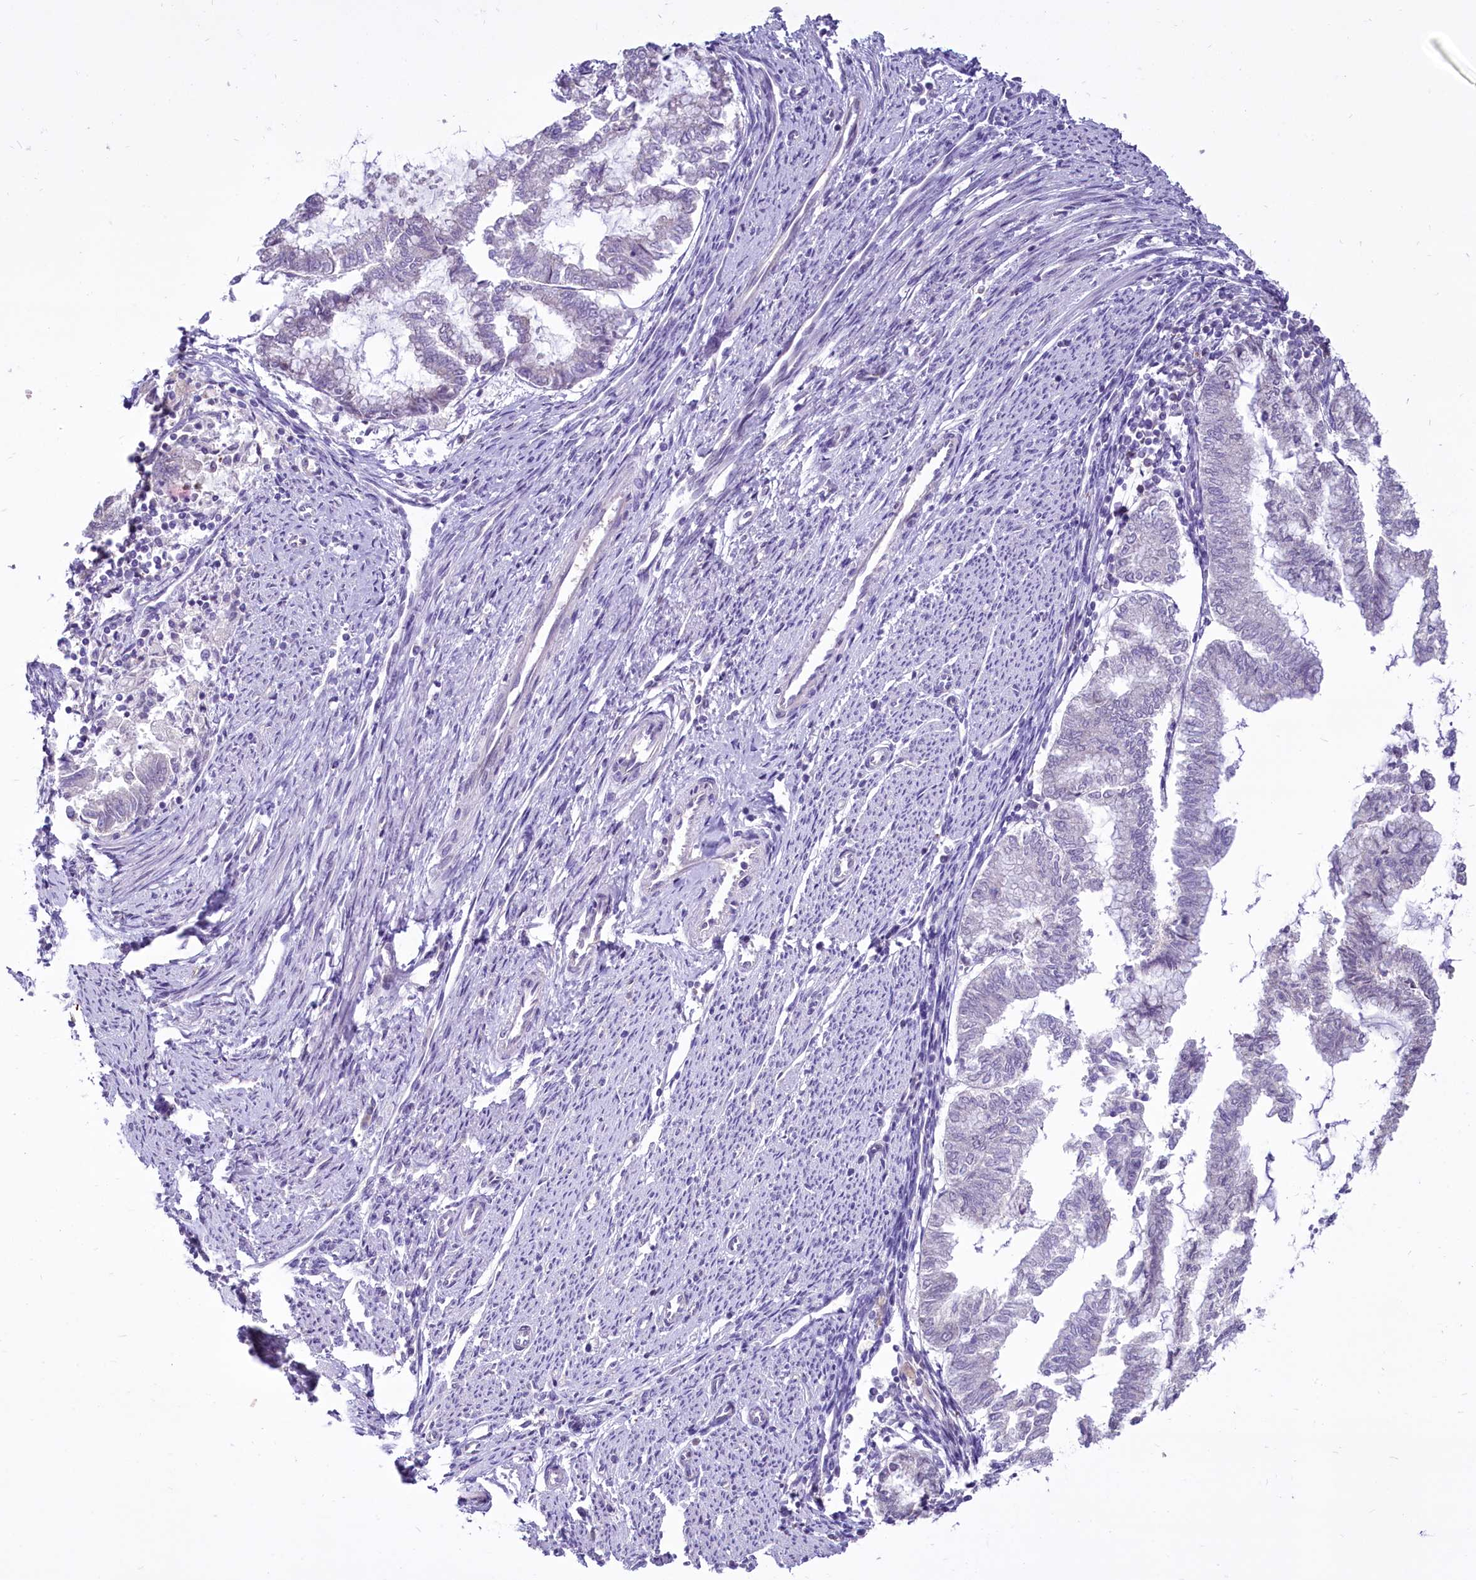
{"staining": {"intensity": "negative", "quantity": "none", "location": "none"}, "tissue": "endometrial cancer", "cell_type": "Tumor cells", "image_type": "cancer", "snomed": [{"axis": "morphology", "description": "Adenocarcinoma, NOS"}, {"axis": "topography", "description": "Endometrium"}], "caption": "High magnification brightfield microscopy of adenocarcinoma (endometrial) stained with DAB (3,3'-diaminobenzidine) (brown) and counterstained with hematoxylin (blue): tumor cells show no significant expression. (DAB immunohistochemistry (IHC) with hematoxylin counter stain).", "gene": "BANK1", "patient": {"sex": "female", "age": 79}}